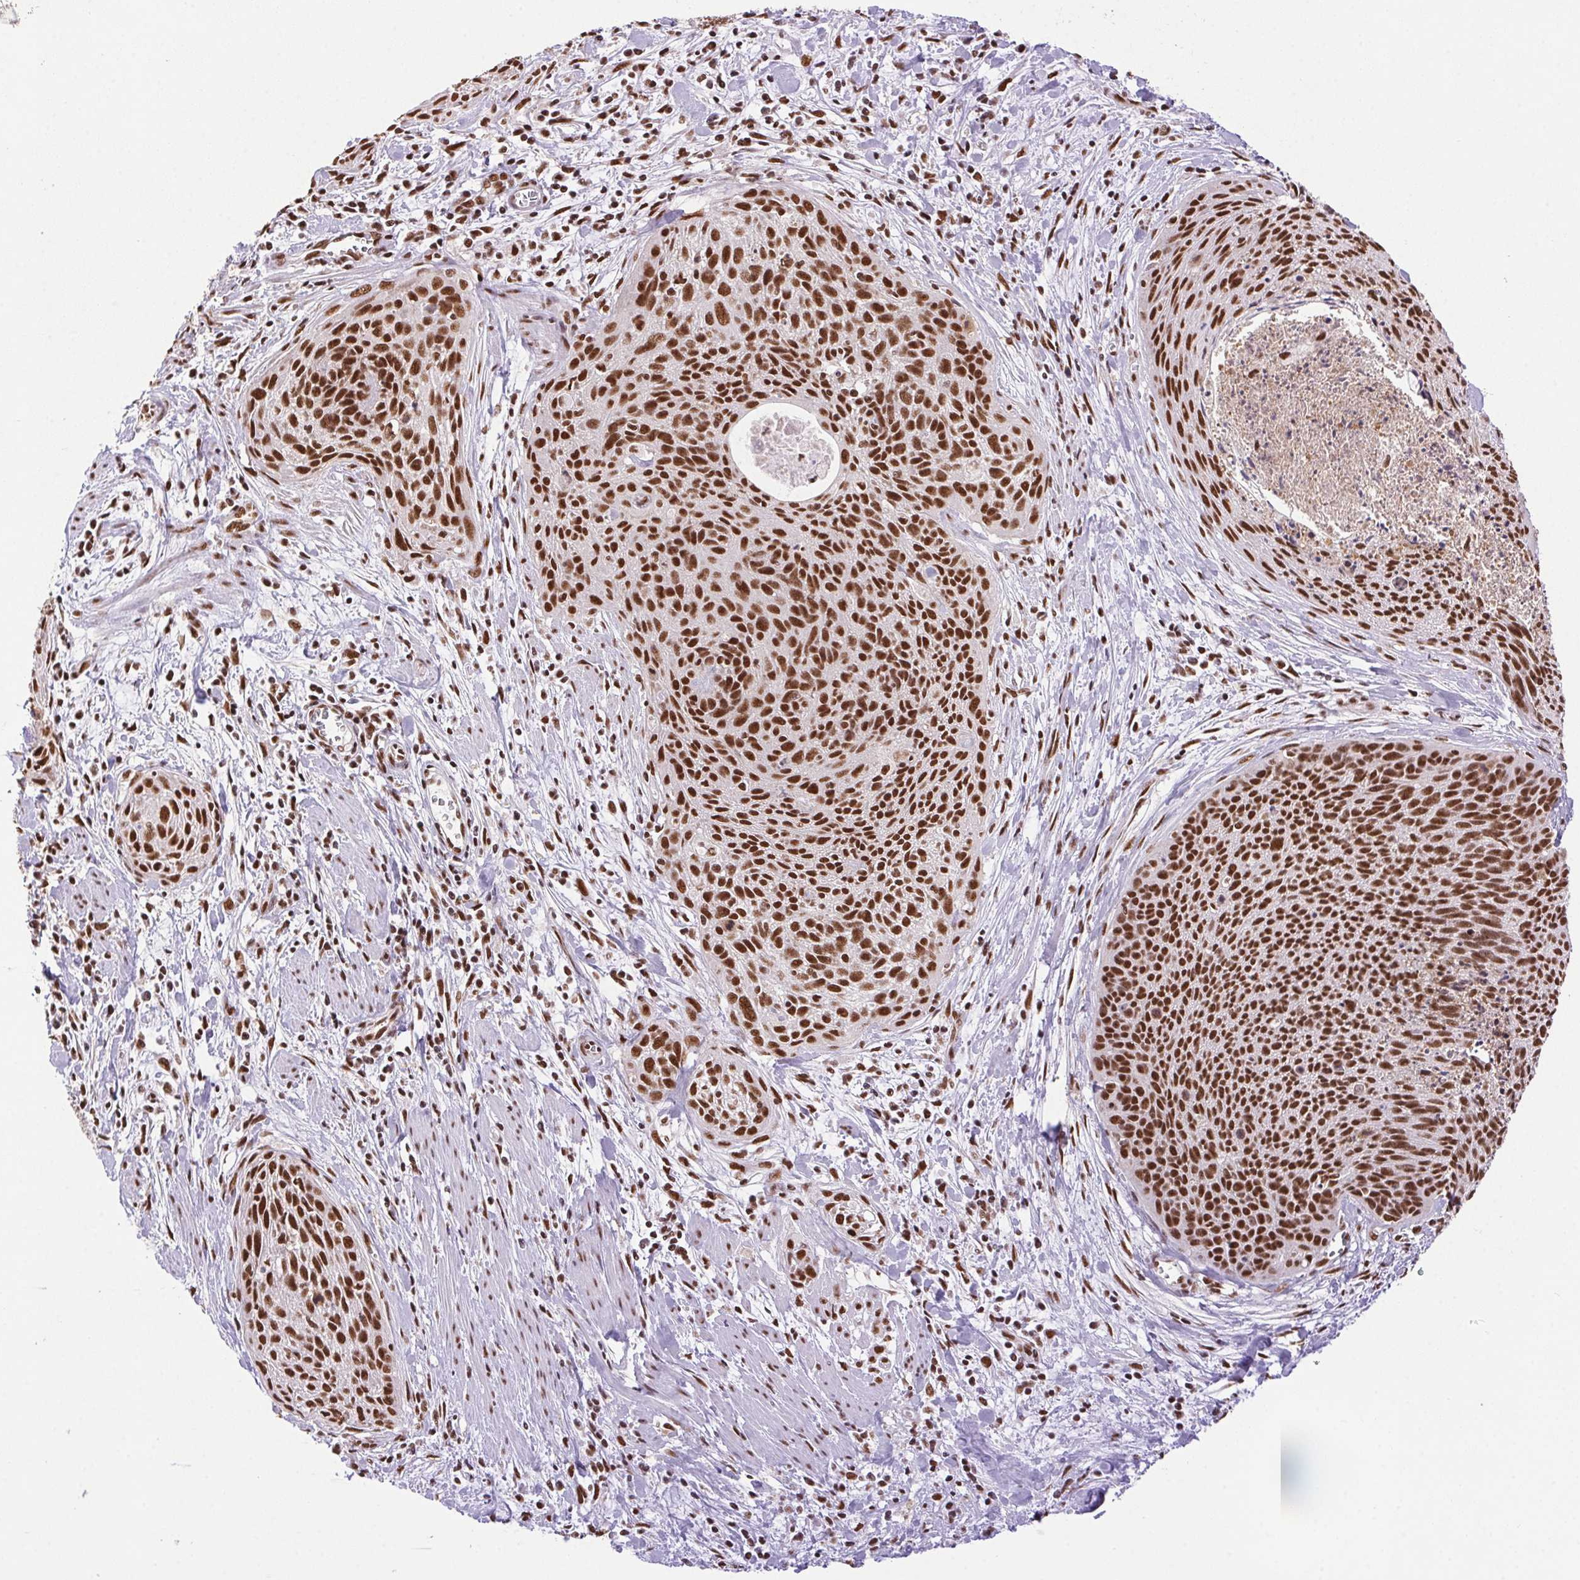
{"staining": {"intensity": "strong", "quantity": ">75%", "location": "nuclear"}, "tissue": "cervical cancer", "cell_type": "Tumor cells", "image_type": "cancer", "snomed": [{"axis": "morphology", "description": "Squamous cell carcinoma, NOS"}, {"axis": "topography", "description": "Cervix"}], "caption": "High-magnification brightfield microscopy of cervical cancer (squamous cell carcinoma) stained with DAB (brown) and counterstained with hematoxylin (blue). tumor cells exhibit strong nuclear staining is seen in about>75% of cells.", "gene": "ZNF207", "patient": {"sex": "female", "age": 55}}